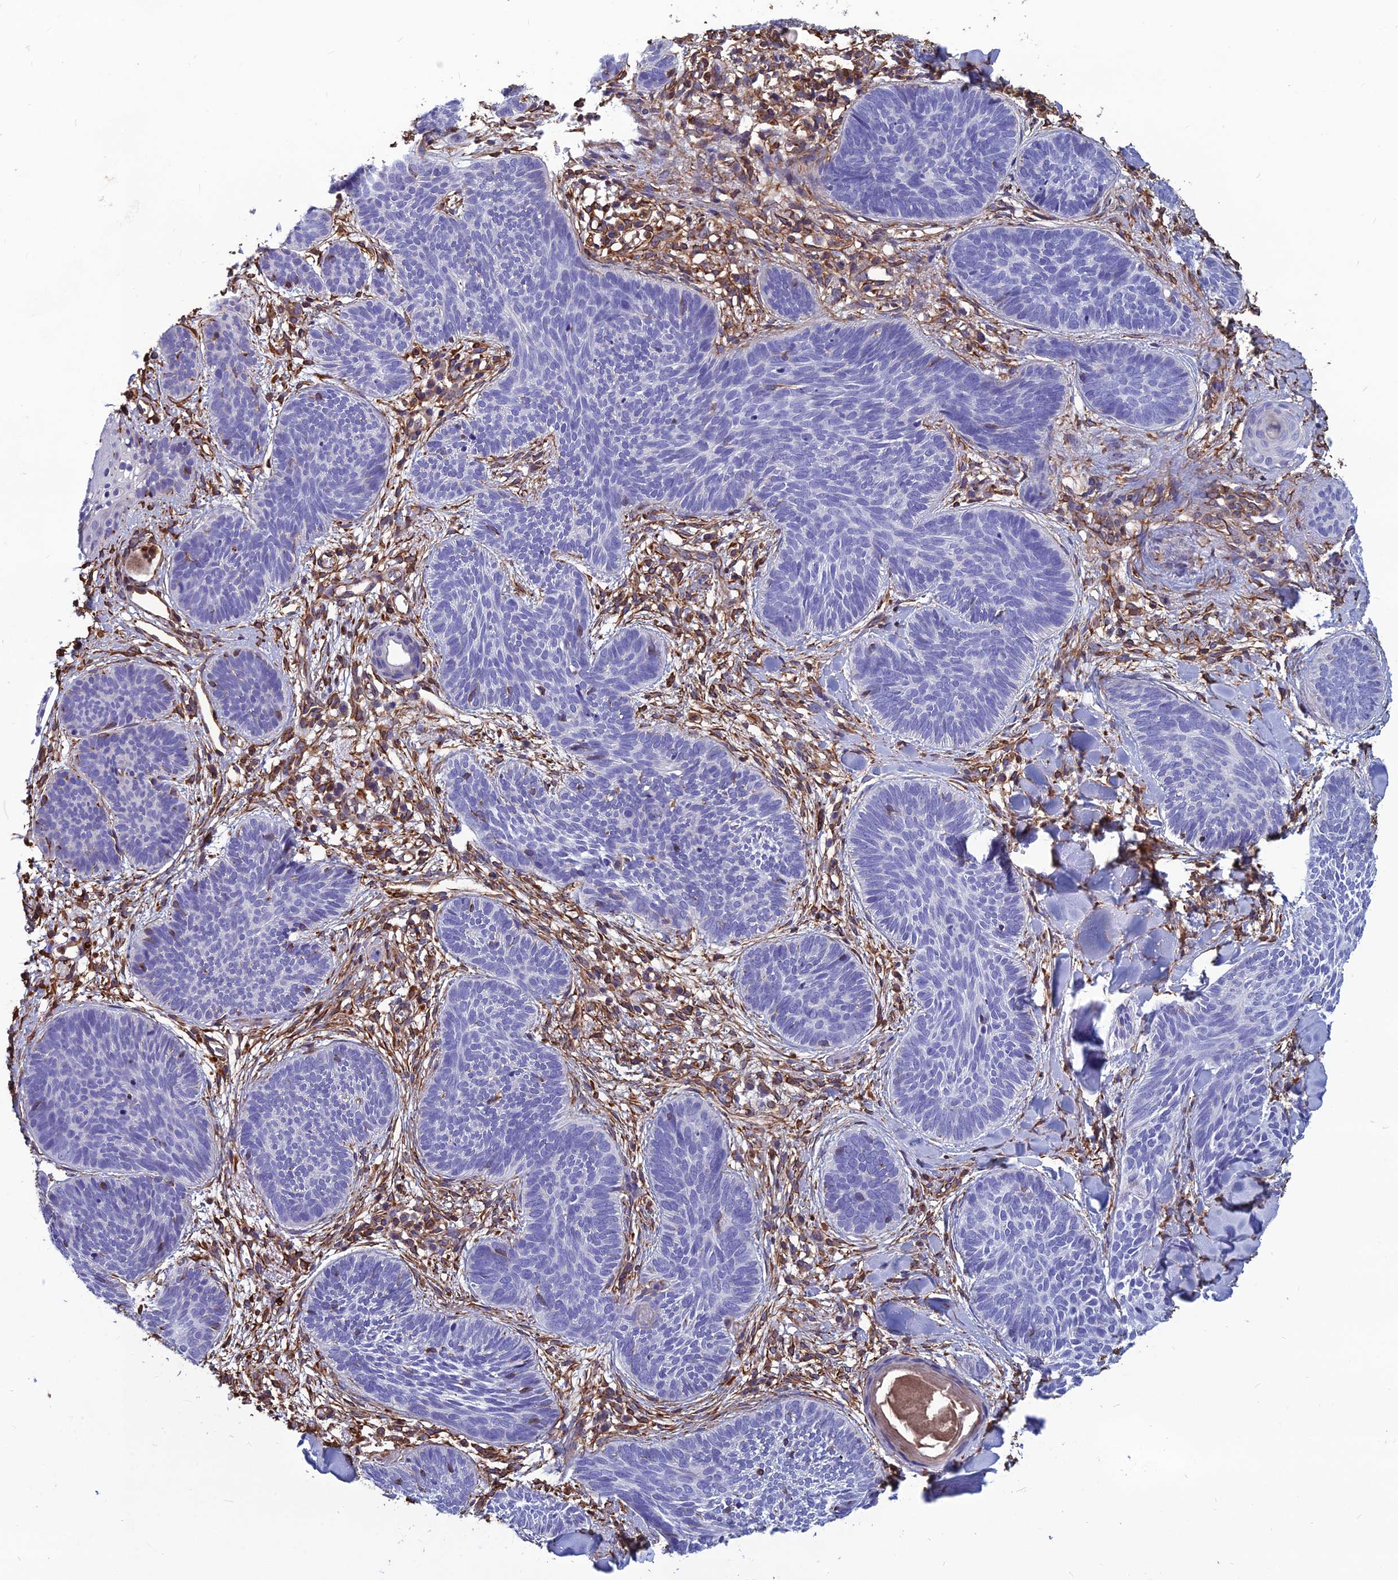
{"staining": {"intensity": "negative", "quantity": "none", "location": "none"}, "tissue": "skin cancer", "cell_type": "Tumor cells", "image_type": "cancer", "snomed": [{"axis": "morphology", "description": "Basal cell carcinoma"}, {"axis": "topography", "description": "Skin"}], "caption": "Tumor cells are negative for brown protein staining in skin cancer (basal cell carcinoma).", "gene": "PSMD11", "patient": {"sex": "female", "age": 81}}